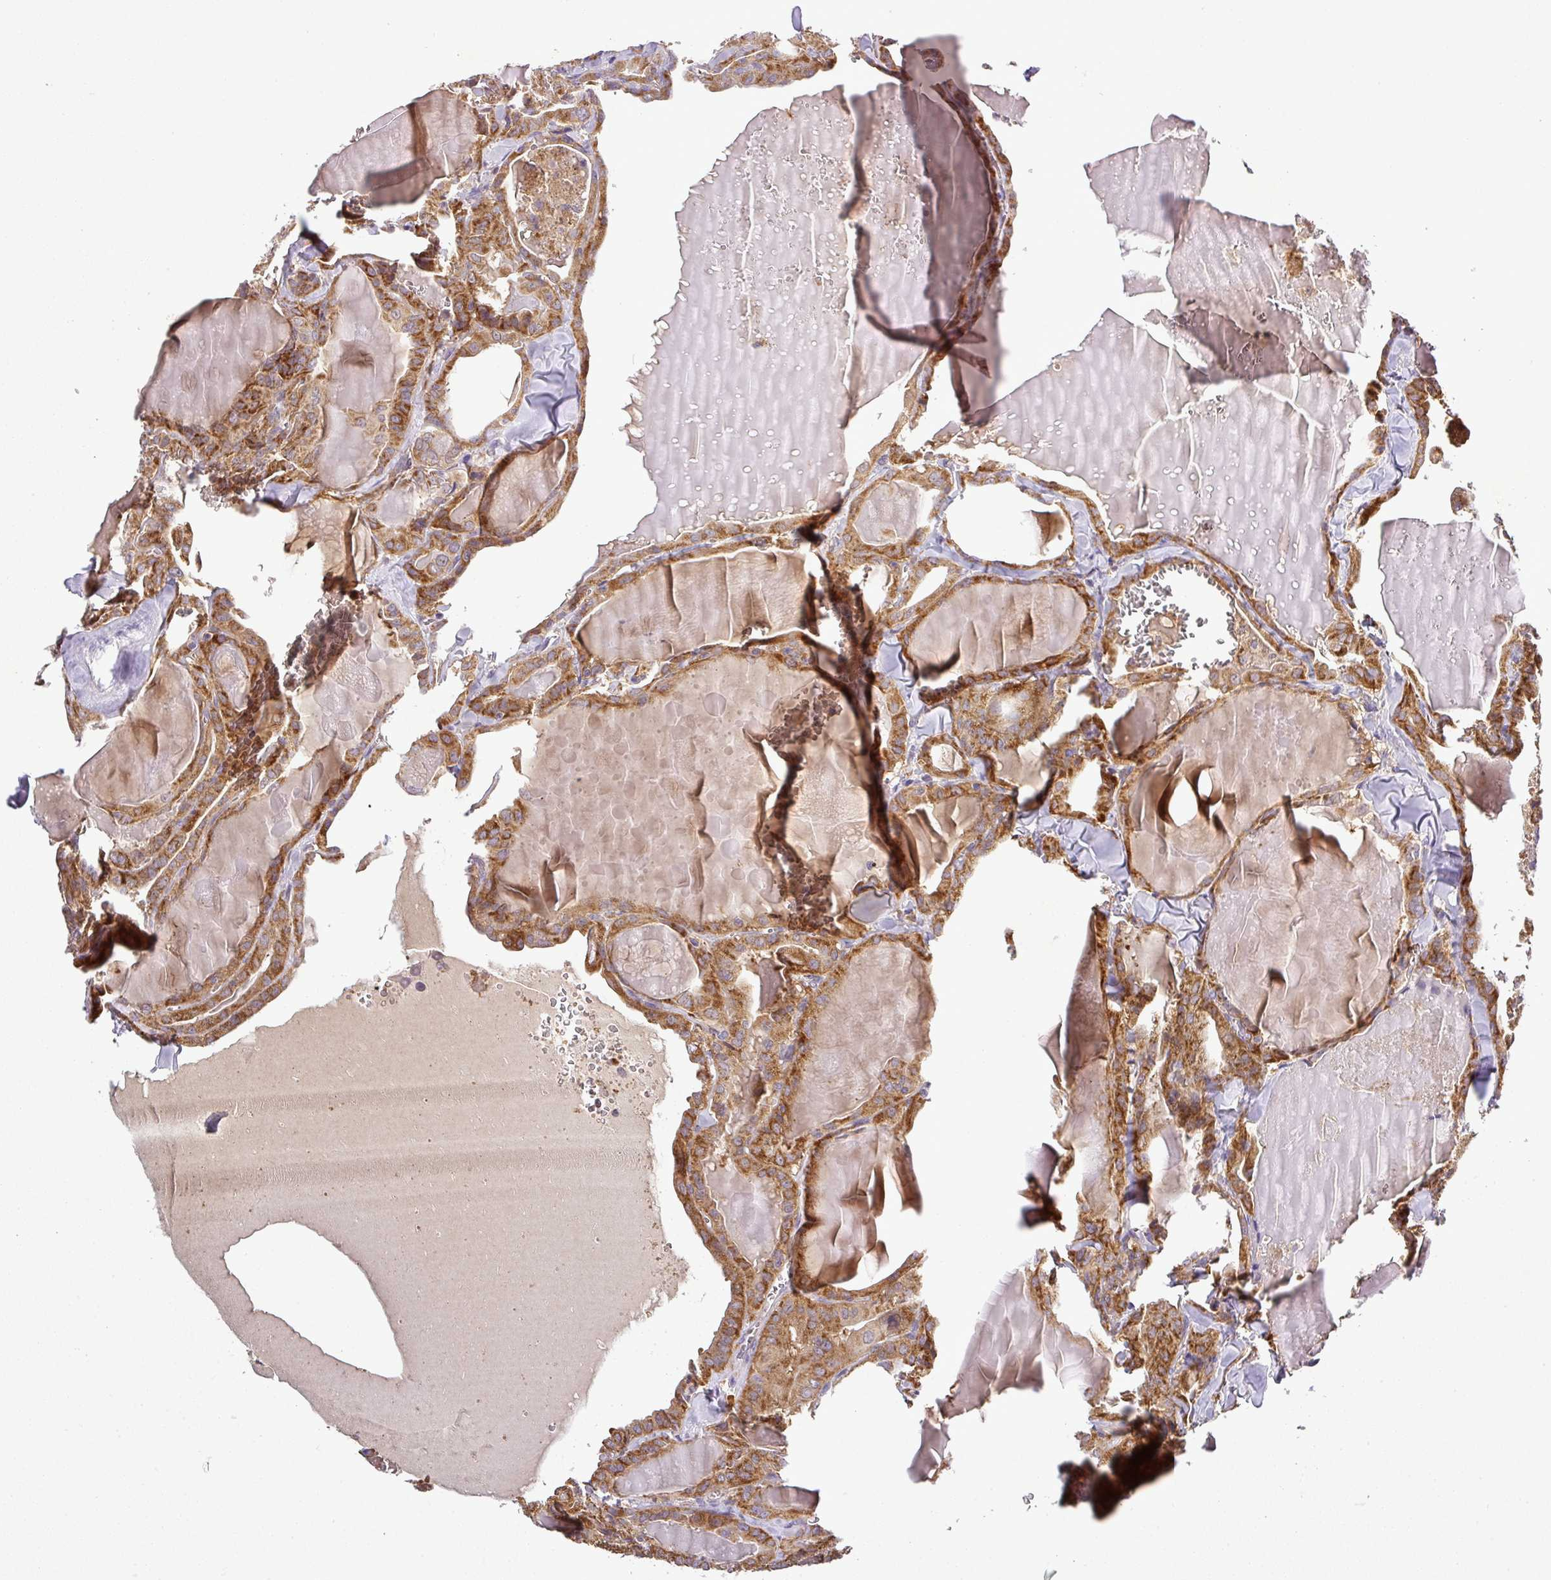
{"staining": {"intensity": "strong", "quantity": ">75%", "location": "cytoplasmic/membranous"}, "tissue": "thyroid cancer", "cell_type": "Tumor cells", "image_type": "cancer", "snomed": [{"axis": "morphology", "description": "Papillary adenocarcinoma, NOS"}, {"axis": "topography", "description": "Thyroid gland"}], "caption": "Protein expression analysis of thyroid papillary adenocarcinoma shows strong cytoplasmic/membranous staining in about >75% of tumor cells.", "gene": "ZNF513", "patient": {"sex": "male", "age": 52}}